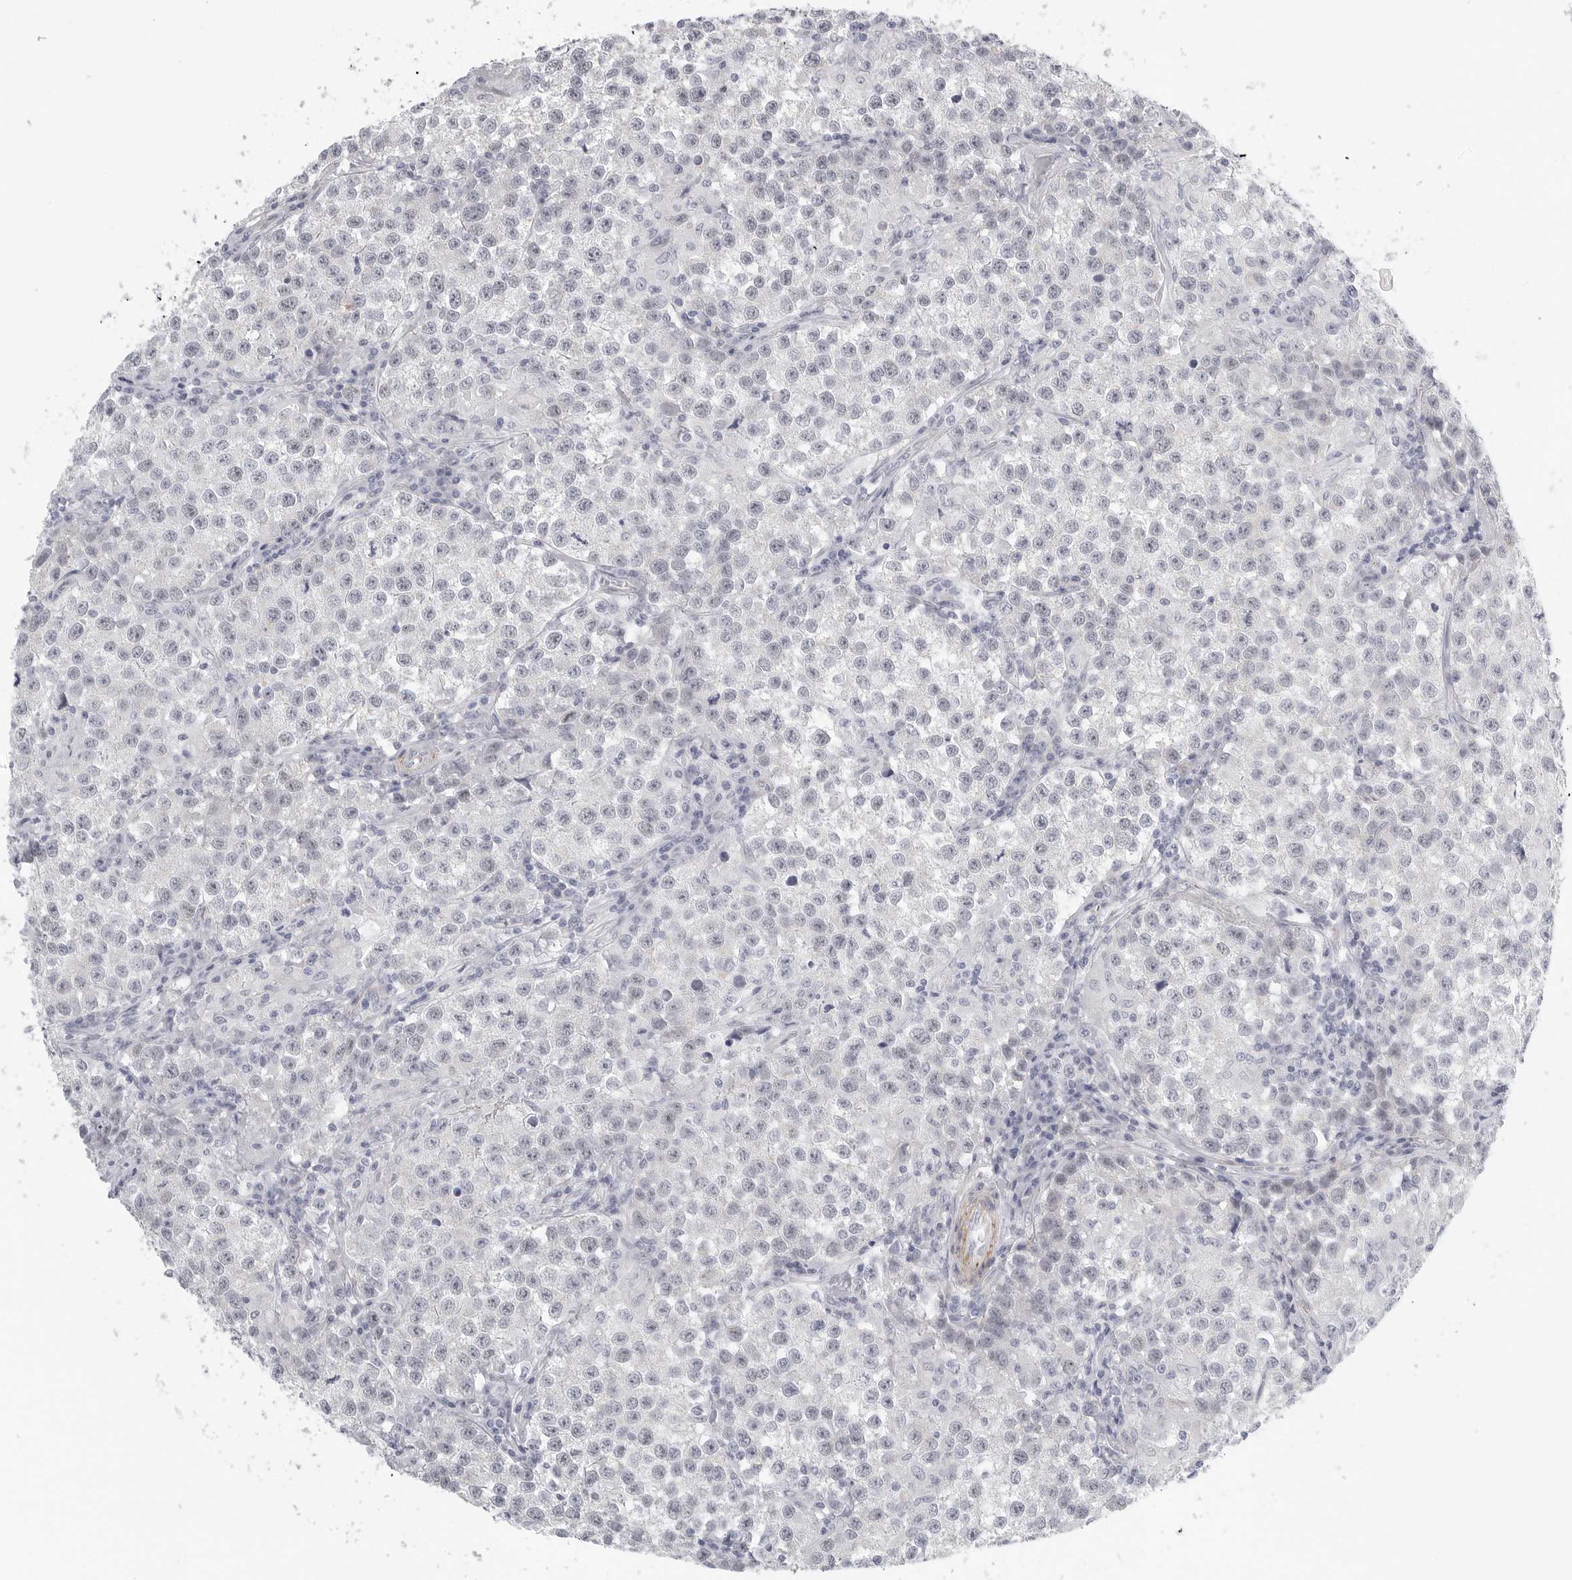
{"staining": {"intensity": "weak", "quantity": "25%-75%", "location": "nuclear"}, "tissue": "testis cancer", "cell_type": "Tumor cells", "image_type": "cancer", "snomed": [{"axis": "morphology", "description": "Seminoma, NOS"}, {"axis": "morphology", "description": "Carcinoma, Embryonal, NOS"}, {"axis": "topography", "description": "Testis"}], "caption": "Tumor cells display weak nuclear staining in about 25%-75% of cells in testis cancer. Using DAB (3,3'-diaminobenzidine) (brown) and hematoxylin (blue) stains, captured at high magnification using brightfield microscopy.", "gene": "TNR", "patient": {"sex": "male", "age": 43}}